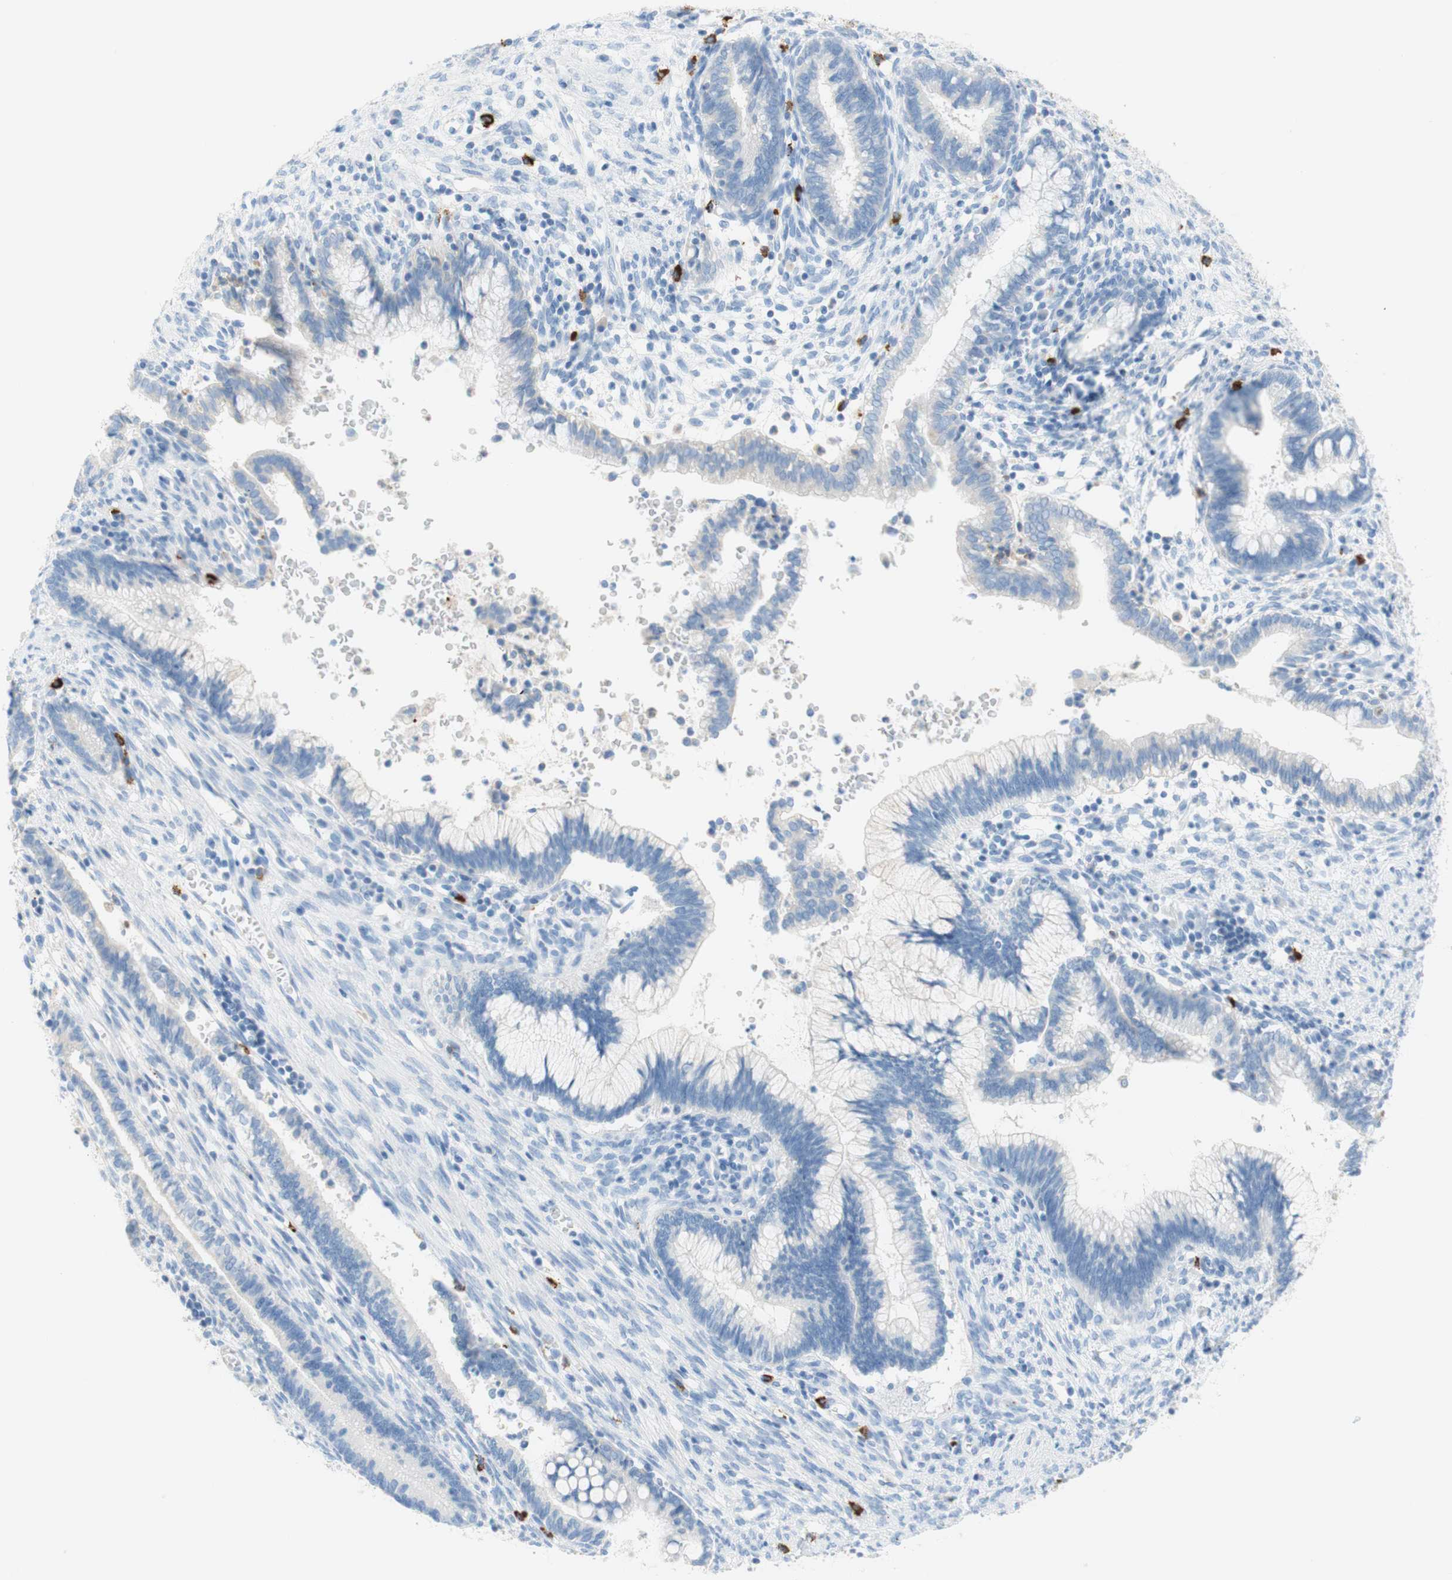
{"staining": {"intensity": "negative", "quantity": "none", "location": "none"}, "tissue": "cervical cancer", "cell_type": "Tumor cells", "image_type": "cancer", "snomed": [{"axis": "morphology", "description": "Adenocarcinoma, NOS"}, {"axis": "topography", "description": "Cervix"}], "caption": "An immunohistochemistry (IHC) photomicrograph of adenocarcinoma (cervical) is shown. There is no staining in tumor cells of adenocarcinoma (cervical).", "gene": "CEACAM1", "patient": {"sex": "female", "age": 44}}